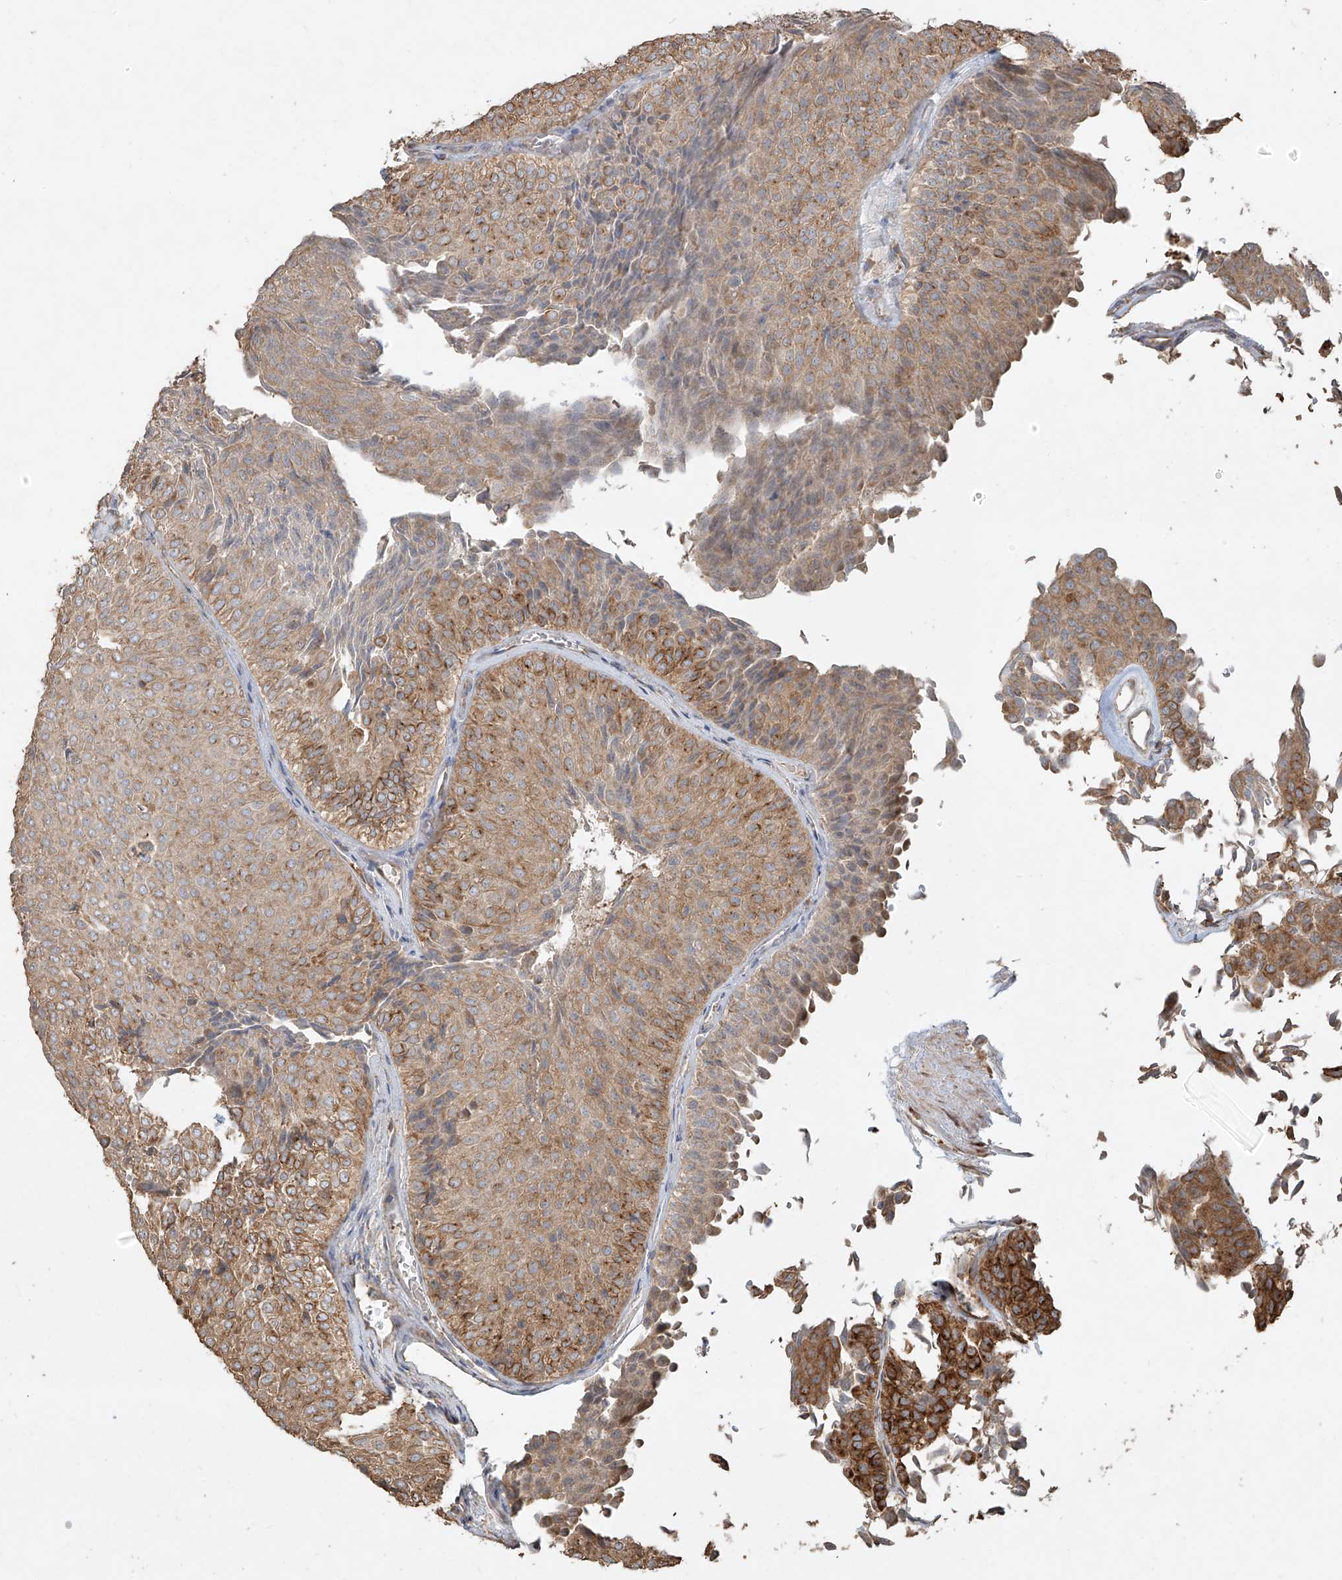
{"staining": {"intensity": "moderate", "quantity": "25%-75%", "location": "cytoplasmic/membranous"}, "tissue": "urothelial cancer", "cell_type": "Tumor cells", "image_type": "cancer", "snomed": [{"axis": "morphology", "description": "Urothelial carcinoma, Low grade"}, {"axis": "topography", "description": "Urinary bladder"}], "caption": "Urothelial cancer tissue demonstrates moderate cytoplasmic/membranous expression in about 25%-75% of tumor cells", "gene": "EFNB1", "patient": {"sex": "male", "age": 78}}